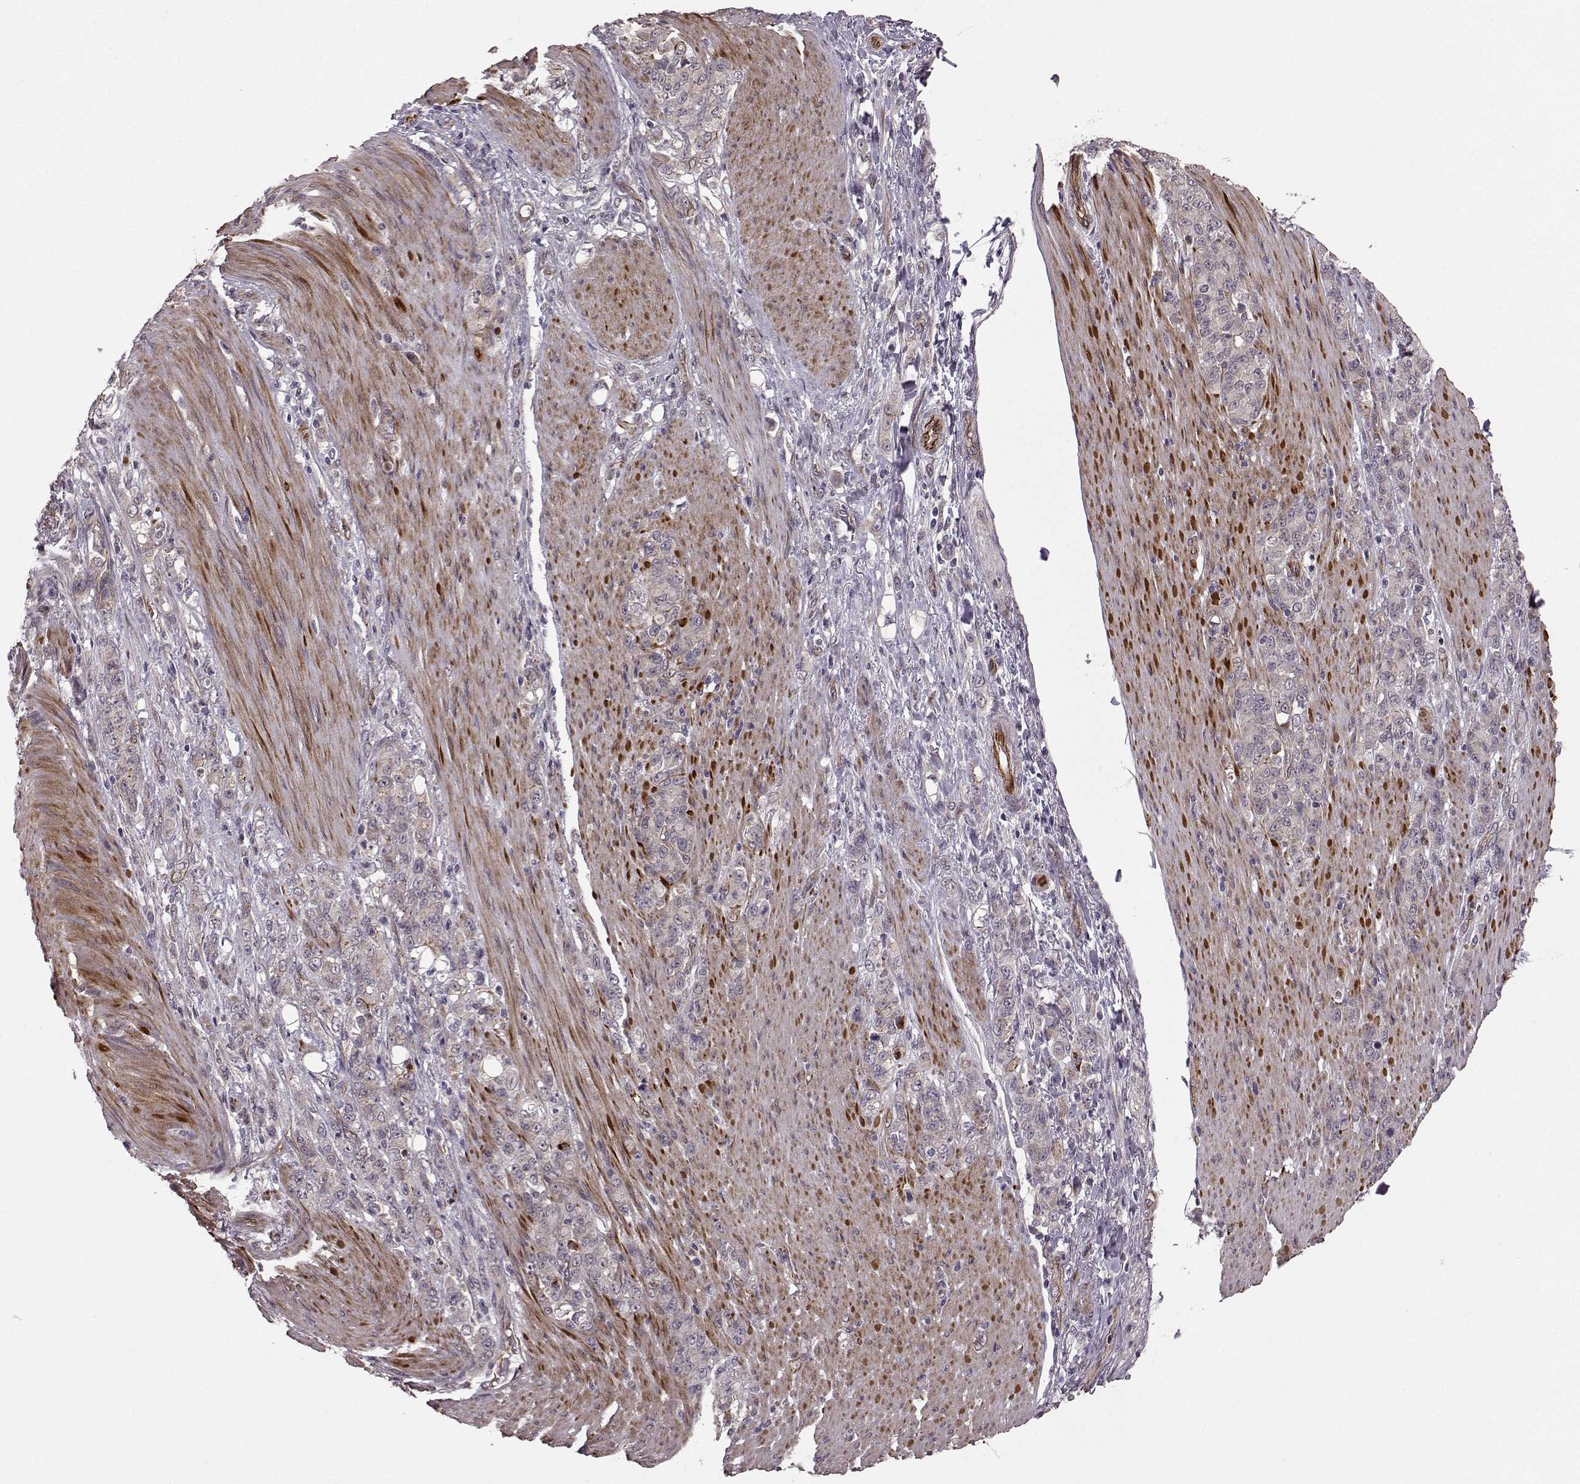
{"staining": {"intensity": "strong", "quantity": "<25%", "location": "cytoplasmic/membranous"}, "tissue": "stomach cancer", "cell_type": "Tumor cells", "image_type": "cancer", "snomed": [{"axis": "morphology", "description": "Adenocarcinoma, NOS"}, {"axis": "topography", "description": "Stomach"}], "caption": "Immunohistochemistry (IHC) (DAB (3,3'-diaminobenzidine)) staining of human stomach adenocarcinoma exhibits strong cytoplasmic/membranous protein expression in approximately <25% of tumor cells. (DAB (3,3'-diaminobenzidine) = brown stain, brightfield microscopy at high magnification).", "gene": "SYNPO", "patient": {"sex": "female", "age": 79}}